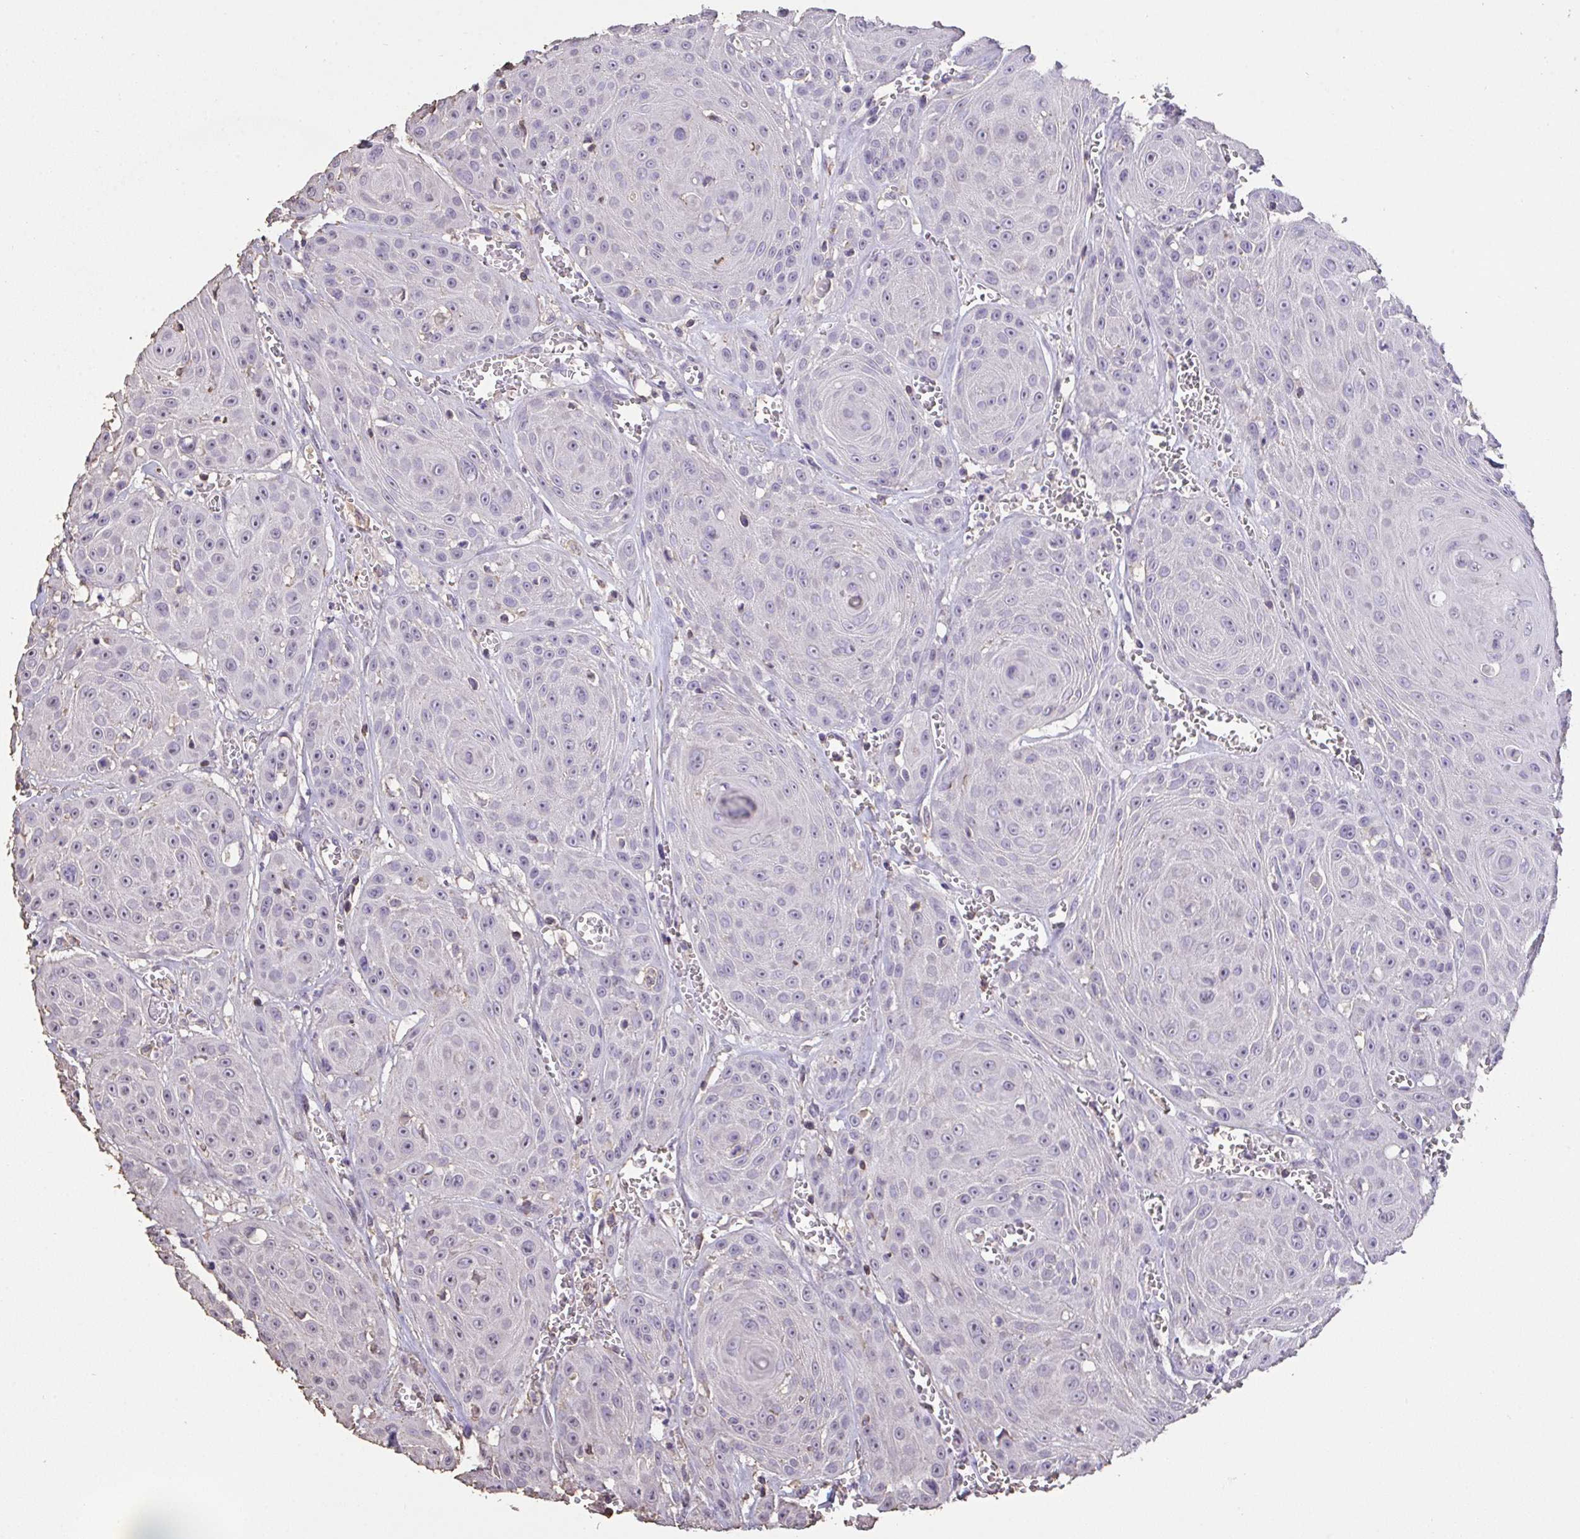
{"staining": {"intensity": "negative", "quantity": "none", "location": "none"}, "tissue": "head and neck cancer", "cell_type": "Tumor cells", "image_type": "cancer", "snomed": [{"axis": "morphology", "description": "Squamous cell carcinoma, NOS"}, {"axis": "topography", "description": "Oral tissue"}, {"axis": "topography", "description": "Head-Neck"}], "caption": "An immunohistochemistry (IHC) histopathology image of head and neck cancer (squamous cell carcinoma) is shown. There is no staining in tumor cells of head and neck cancer (squamous cell carcinoma).", "gene": "IL23R", "patient": {"sex": "male", "age": 81}}